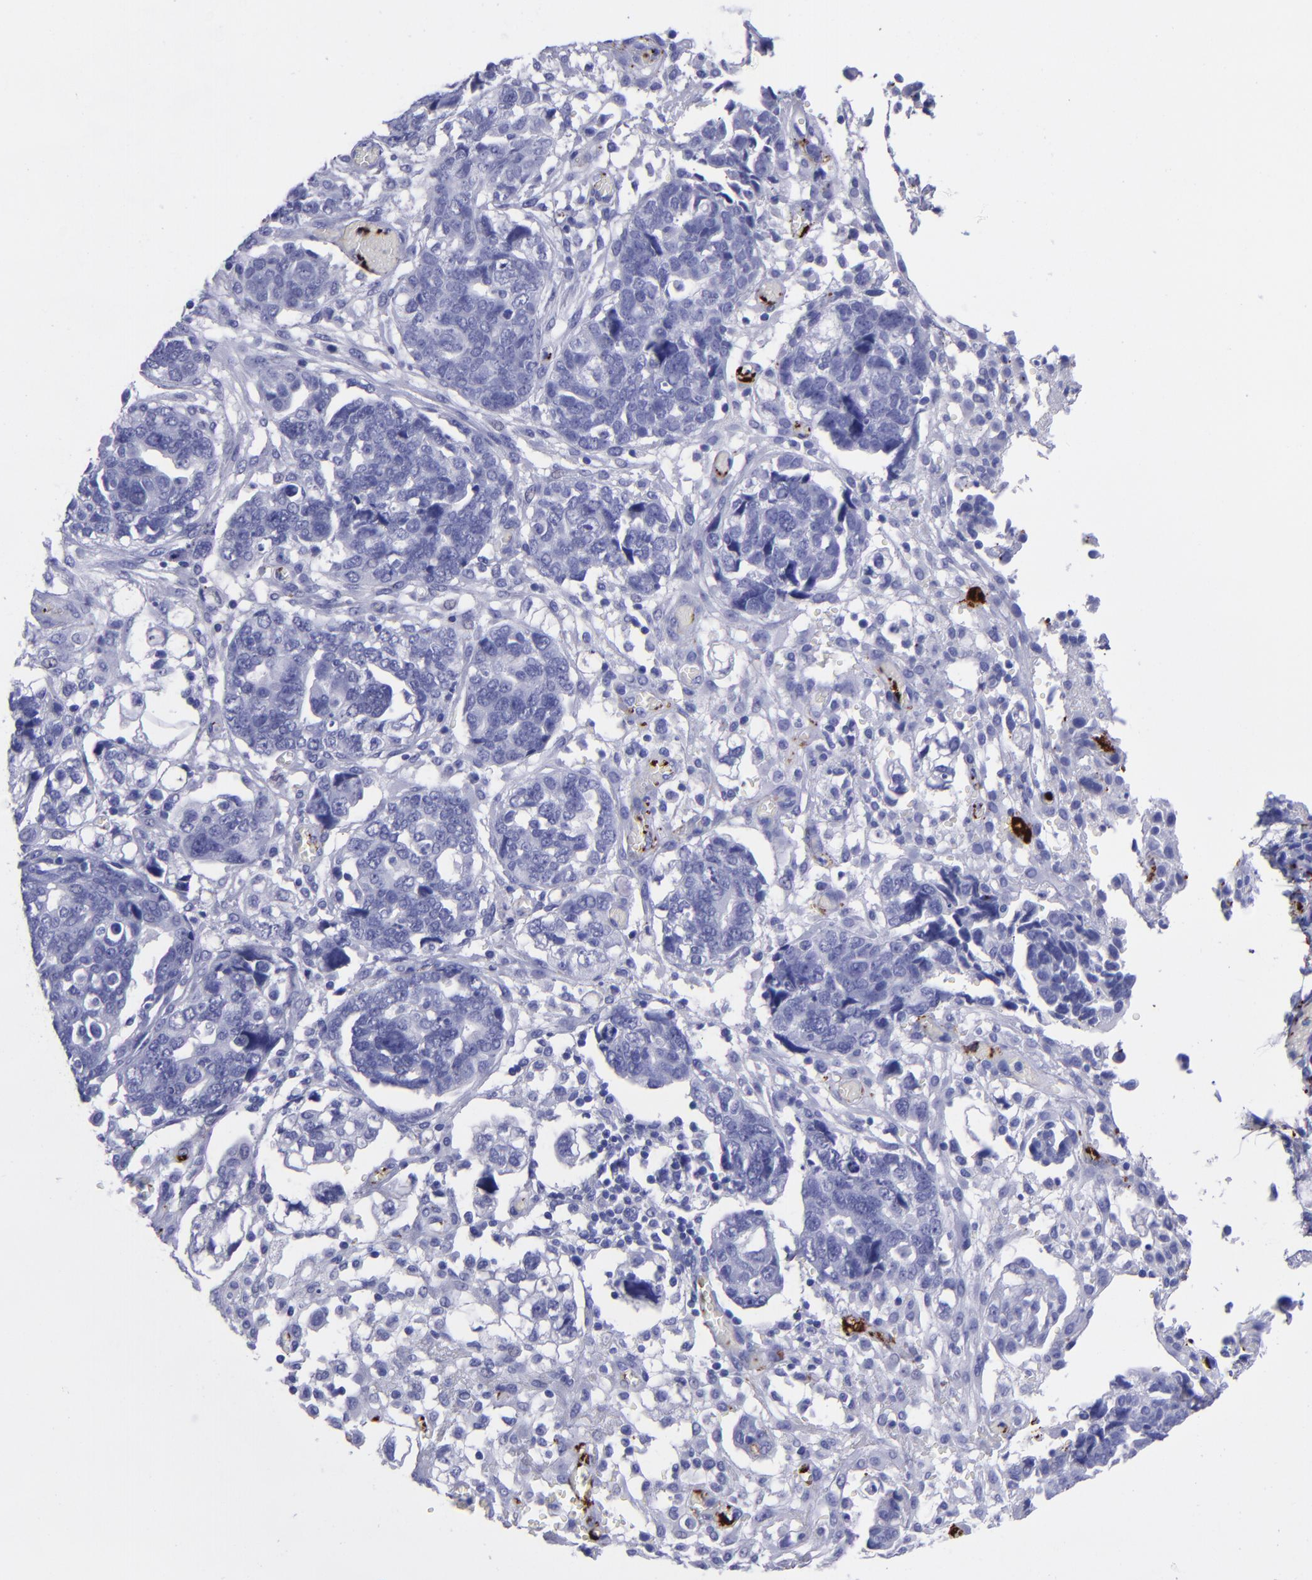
{"staining": {"intensity": "negative", "quantity": "none", "location": "none"}, "tissue": "ovarian cancer", "cell_type": "Tumor cells", "image_type": "cancer", "snomed": [{"axis": "morphology", "description": "Normal tissue, NOS"}, {"axis": "morphology", "description": "Cystadenocarcinoma, serous, NOS"}, {"axis": "topography", "description": "Fallopian tube"}, {"axis": "topography", "description": "Ovary"}], "caption": "Histopathology image shows no significant protein expression in tumor cells of serous cystadenocarcinoma (ovarian). Nuclei are stained in blue.", "gene": "EFCAB13", "patient": {"sex": "female", "age": 56}}